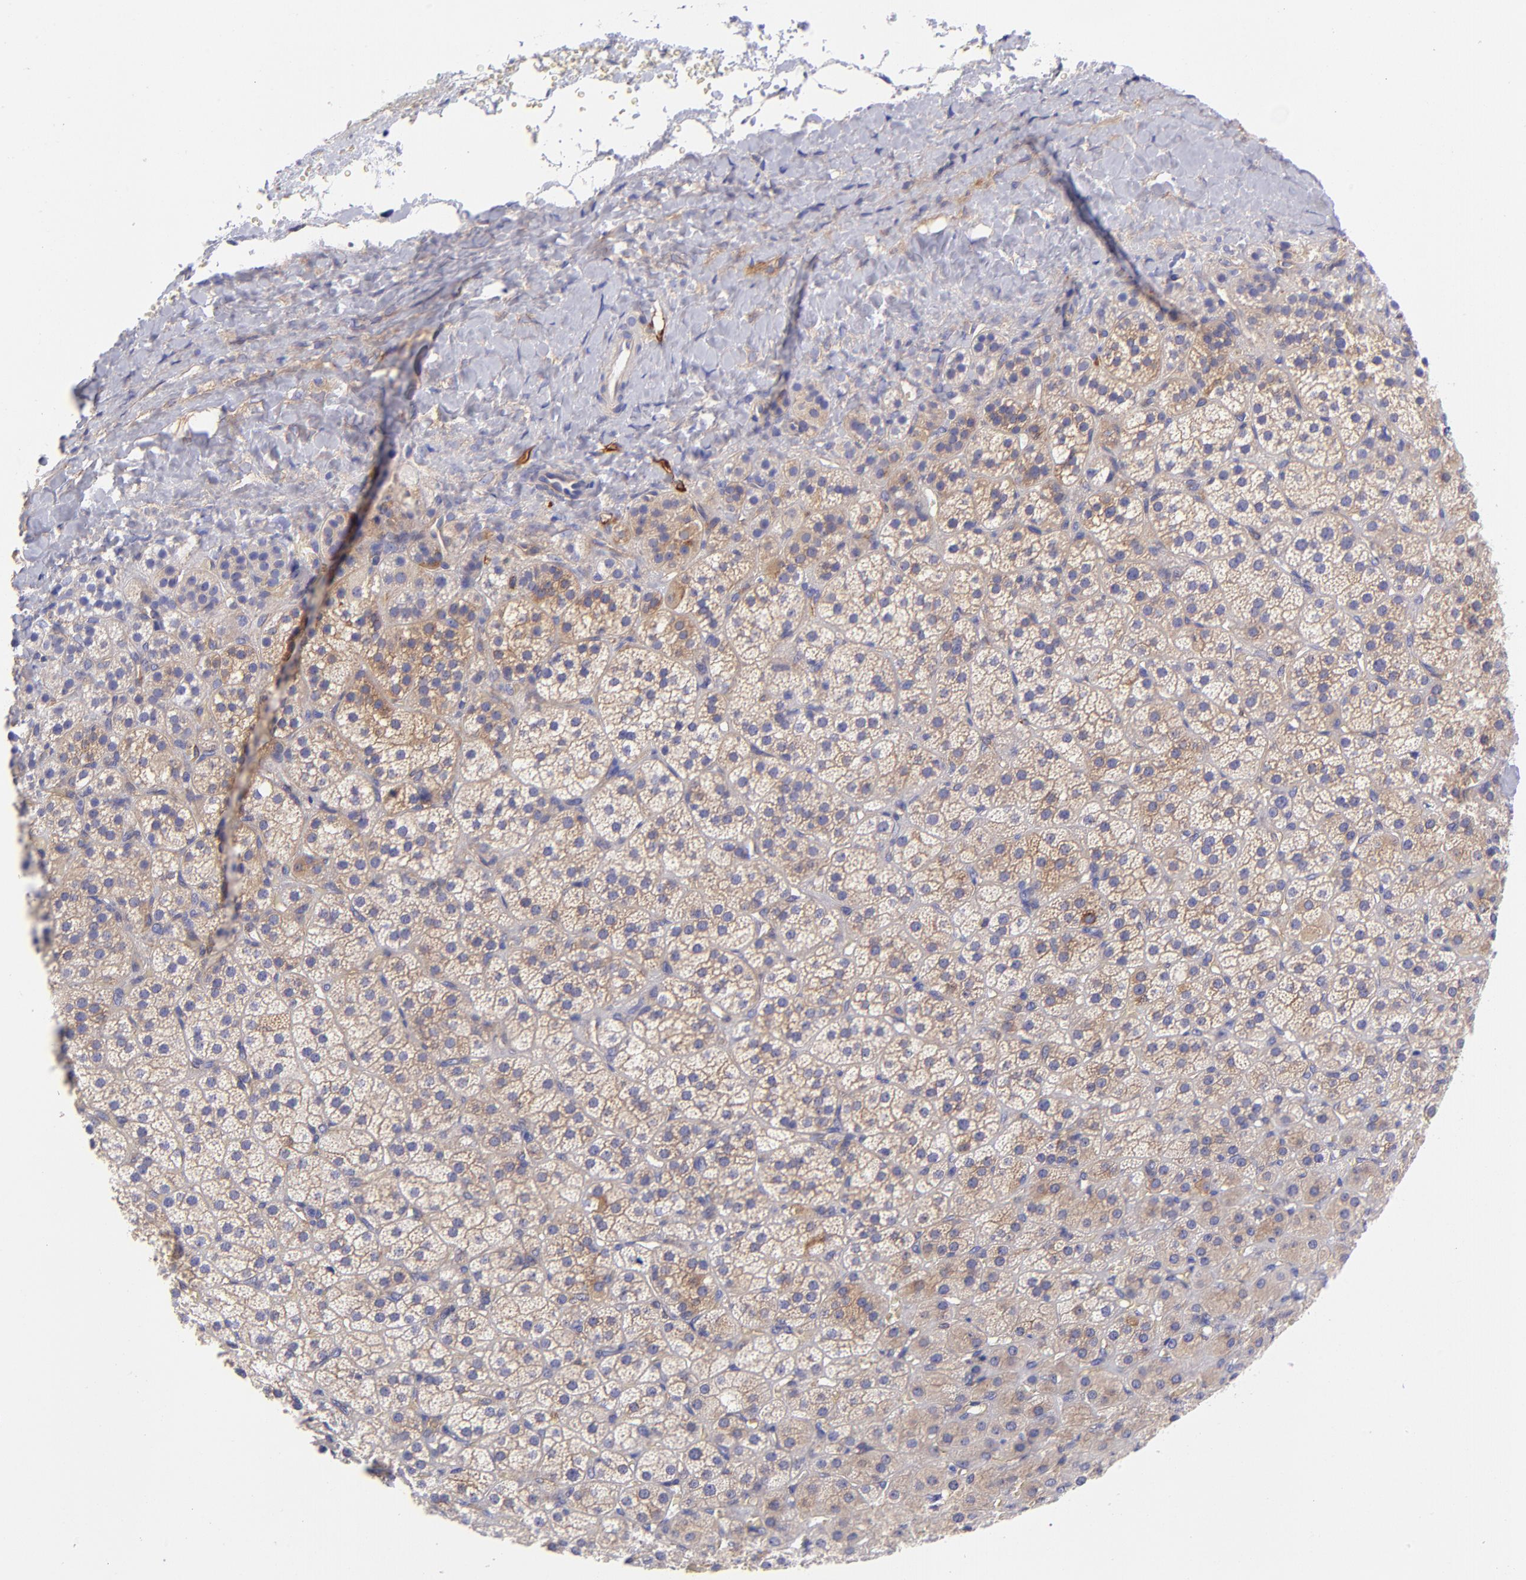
{"staining": {"intensity": "moderate", "quantity": "25%-75%", "location": "cytoplasmic/membranous"}, "tissue": "adrenal gland", "cell_type": "Glandular cells", "image_type": "normal", "snomed": [{"axis": "morphology", "description": "Normal tissue, NOS"}, {"axis": "topography", "description": "Adrenal gland"}], "caption": "Immunohistochemistry of unremarkable human adrenal gland demonstrates medium levels of moderate cytoplasmic/membranous expression in approximately 25%-75% of glandular cells.", "gene": "PPFIBP1", "patient": {"sex": "female", "age": 71}}